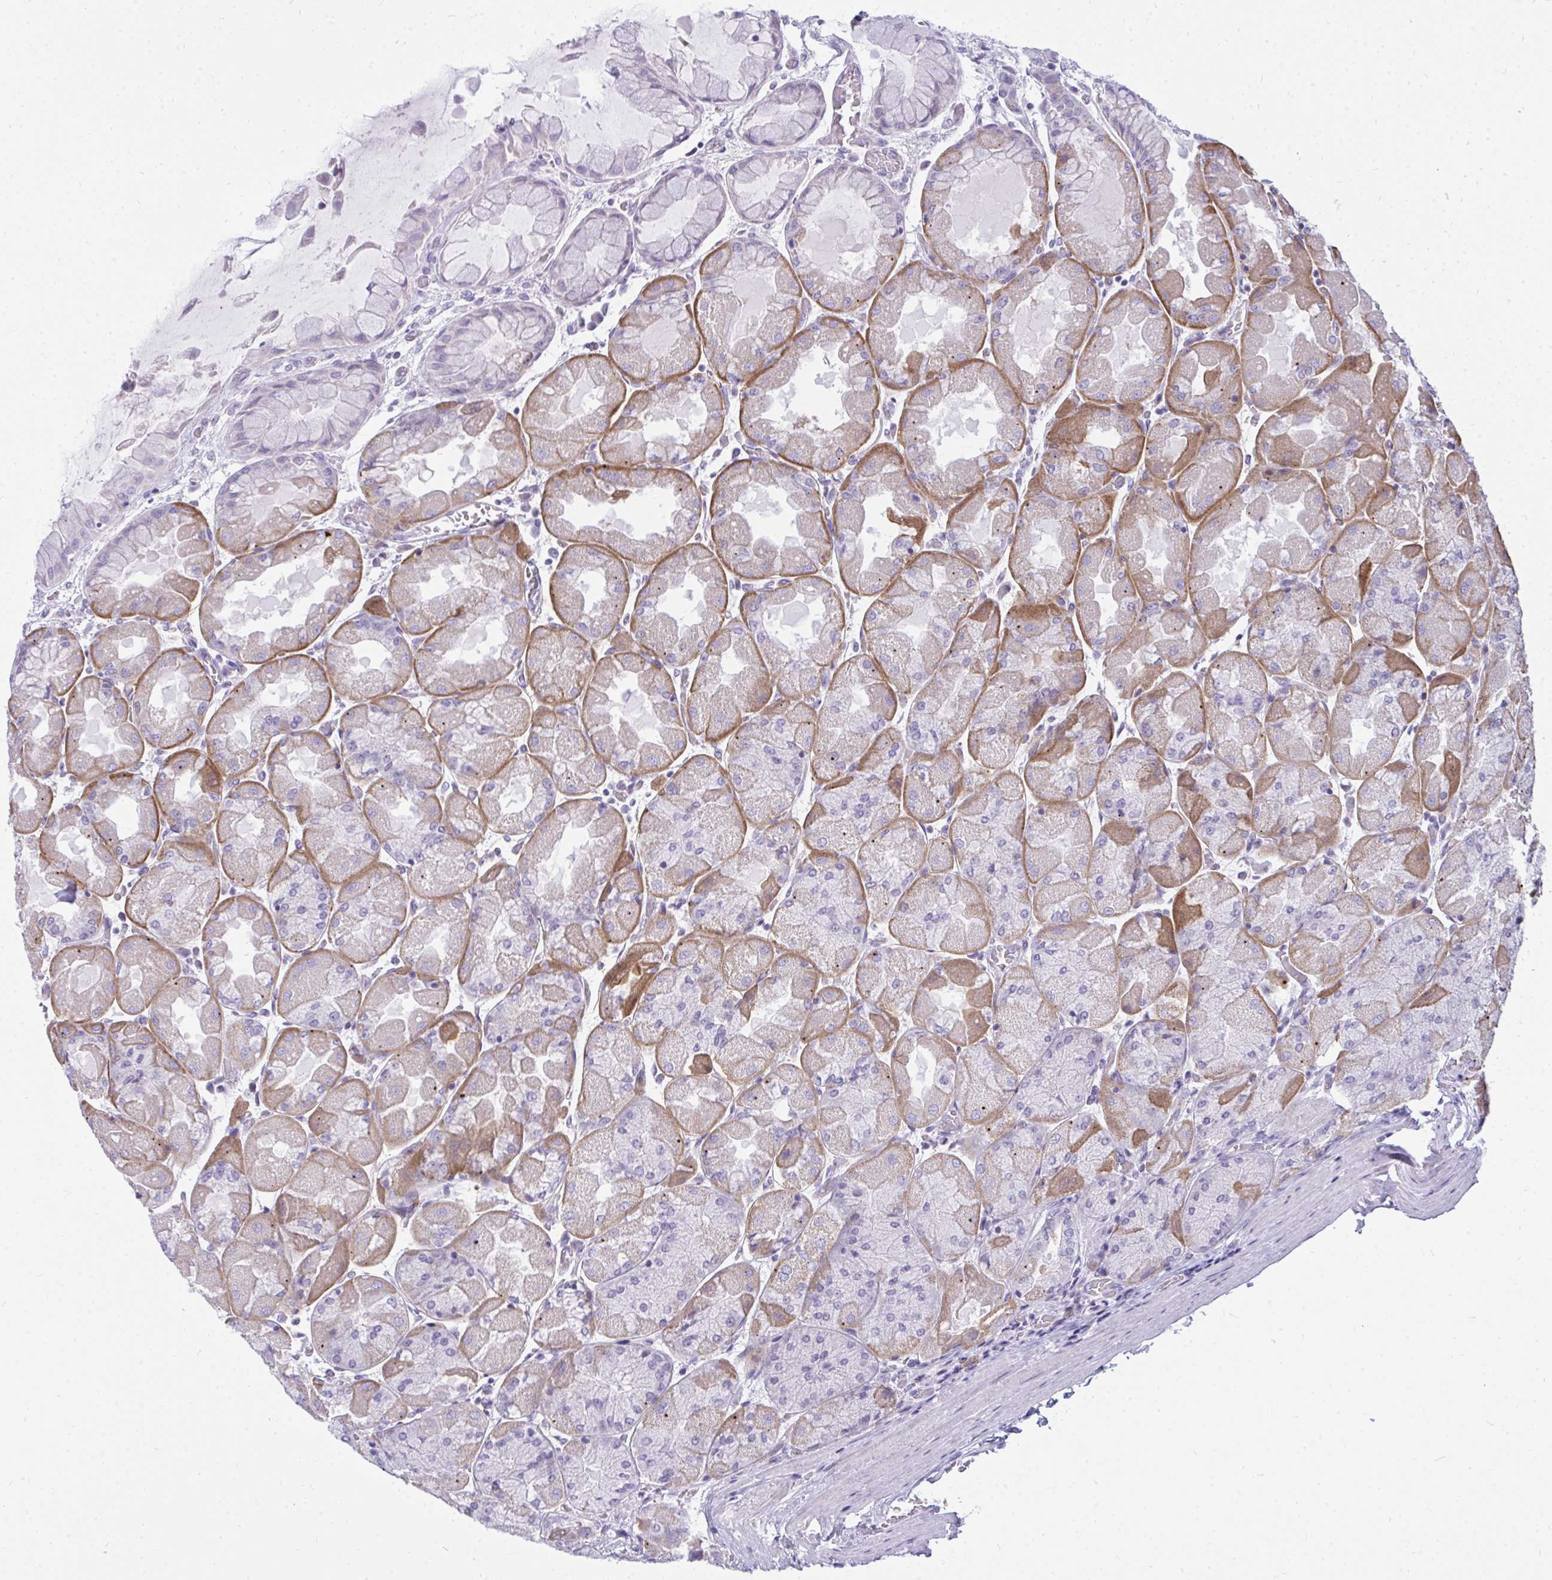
{"staining": {"intensity": "moderate", "quantity": "25%-75%", "location": "cytoplasmic/membranous"}, "tissue": "stomach", "cell_type": "Glandular cells", "image_type": "normal", "snomed": [{"axis": "morphology", "description": "Normal tissue, NOS"}, {"axis": "topography", "description": "Stomach"}], "caption": "This image shows immunohistochemistry staining of unremarkable stomach, with medium moderate cytoplasmic/membranous expression in approximately 25%-75% of glandular cells.", "gene": "ZSCAN25", "patient": {"sex": "female", "age": 61}}